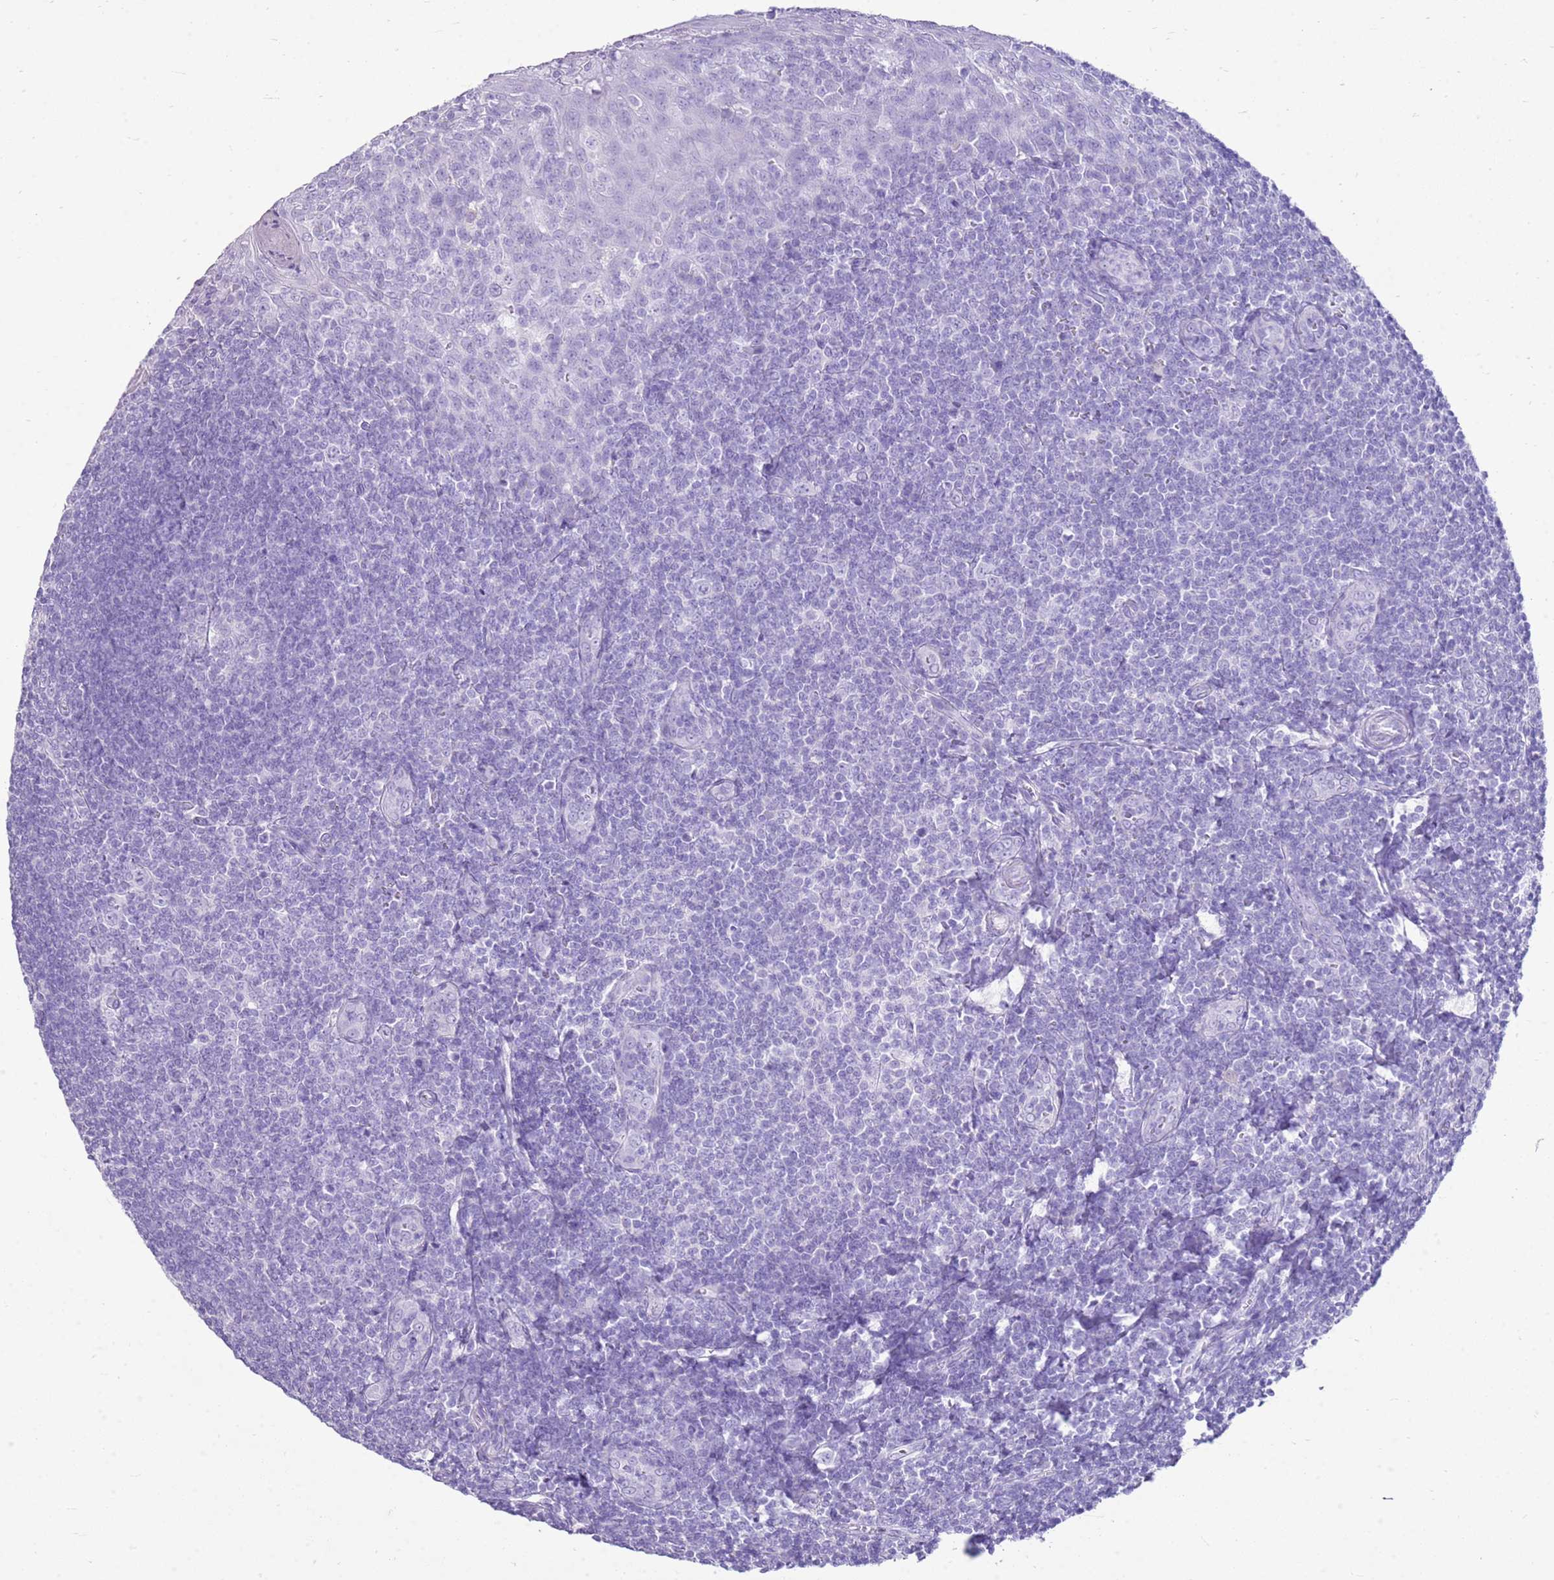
{"staining": {"intensity": "negative", "quantity": "none", "location": "none"}, "tissue": "tonsil", "cell_type": "Germinal center cells", "image_type": "normal", "snomed": [{"axis": "morphology", "description": "Normal tissue, NOS"}, {"axis": "topography", "description": "Tonsil"}], "caption": "Immunohistochemical staining of normal tonsil exhibits no significant expression in germinal center cells. The staining was performed using DAB to visualize the protein expression in brown, while the nuclei were stained in blue with hematoxylin (Magnification: 20x).", "gene": "CA8", "patient": {"sex": "male", "age": 27}}